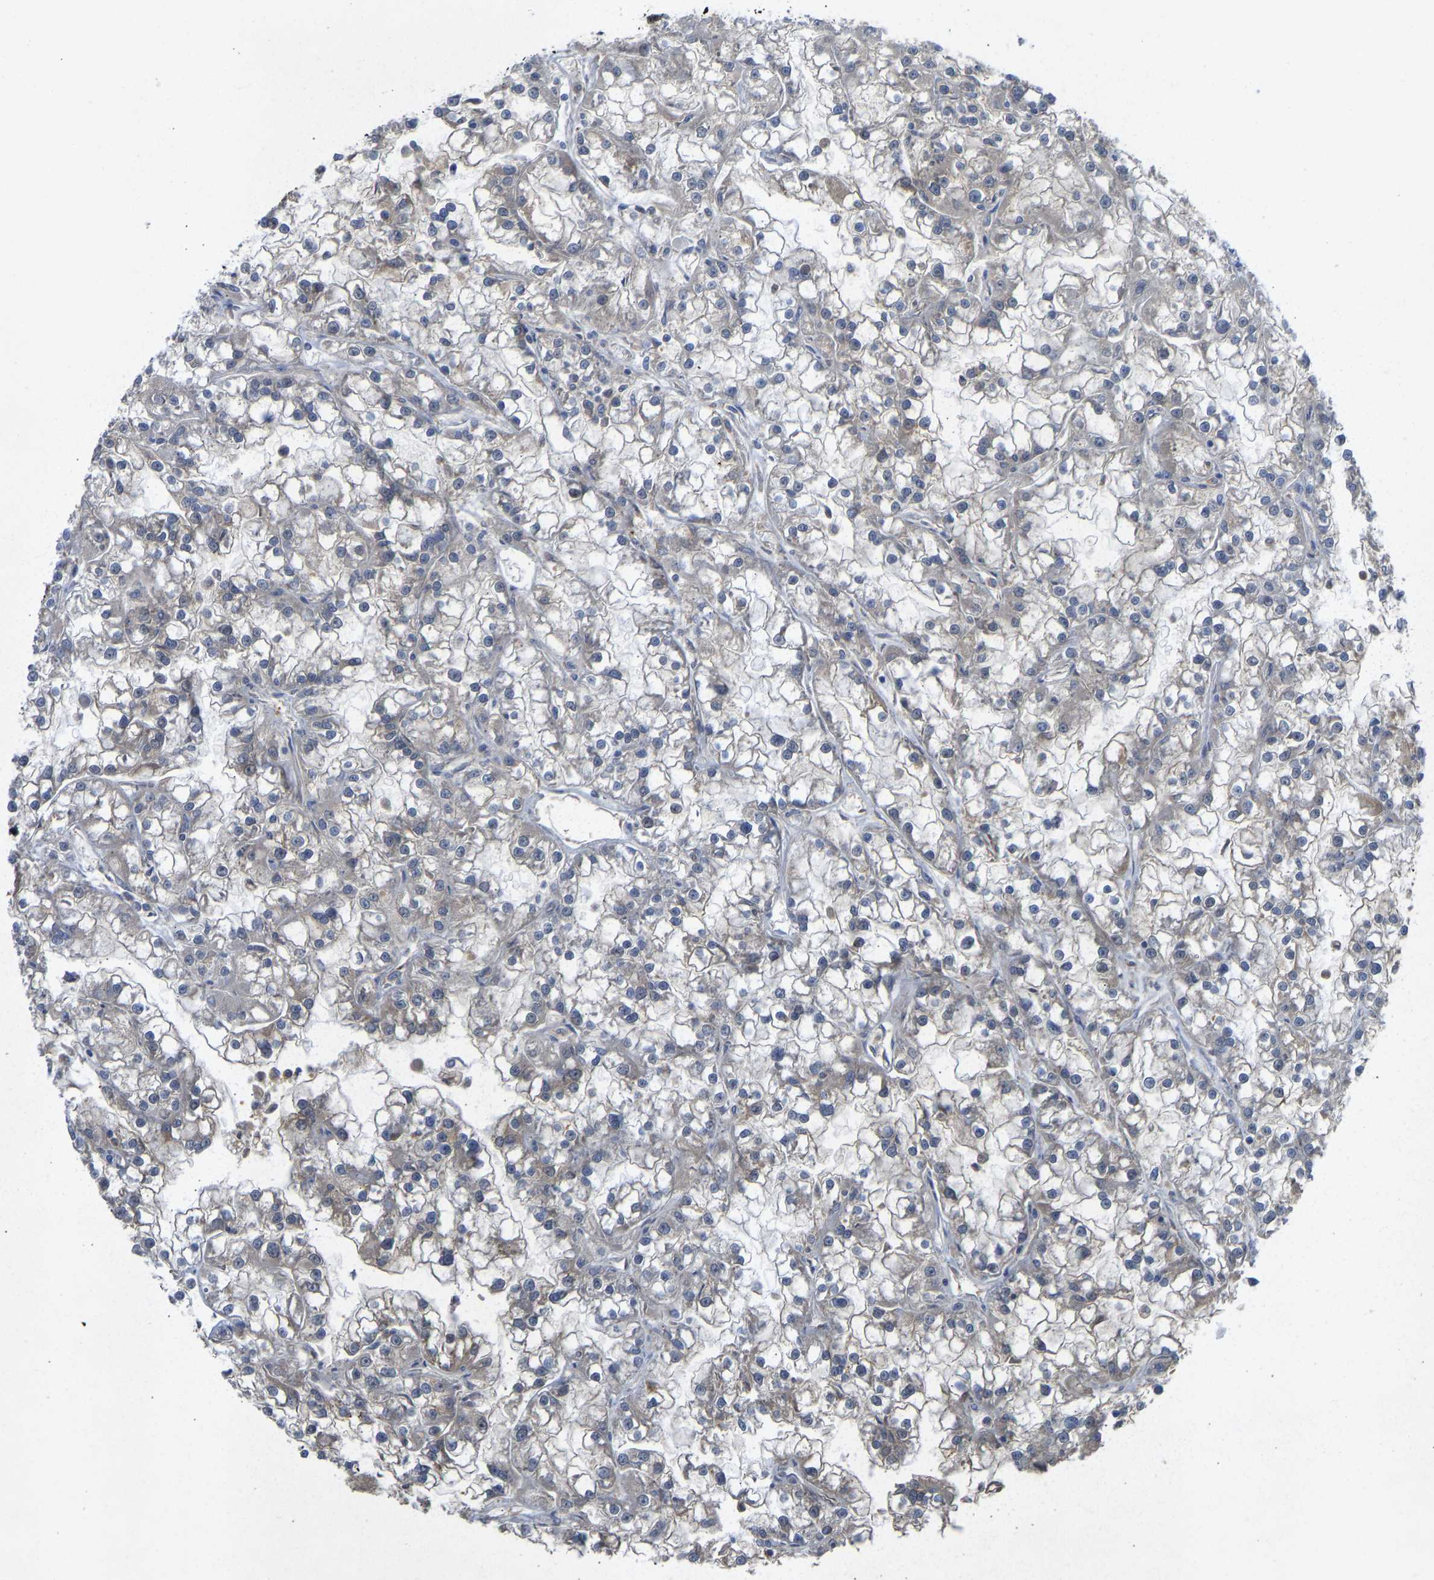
{"staining": {"intensity": "negative", "quantity": "none", "location": "none"}, "tissue": "renal cancer", "cell_type": "Tumor cells", "image_type": "cancer", "snomed": [{"axis": "morphology", "description": "Adenocarcinoma, NOS"}, {"axis": "topography", "description": "Kidney"}], "caption": "Protein analysis of renal cancer displays no significant expression in tumor cells.", "gene": "ZNF251", "patient": {"sex": "female", "age": 52}}